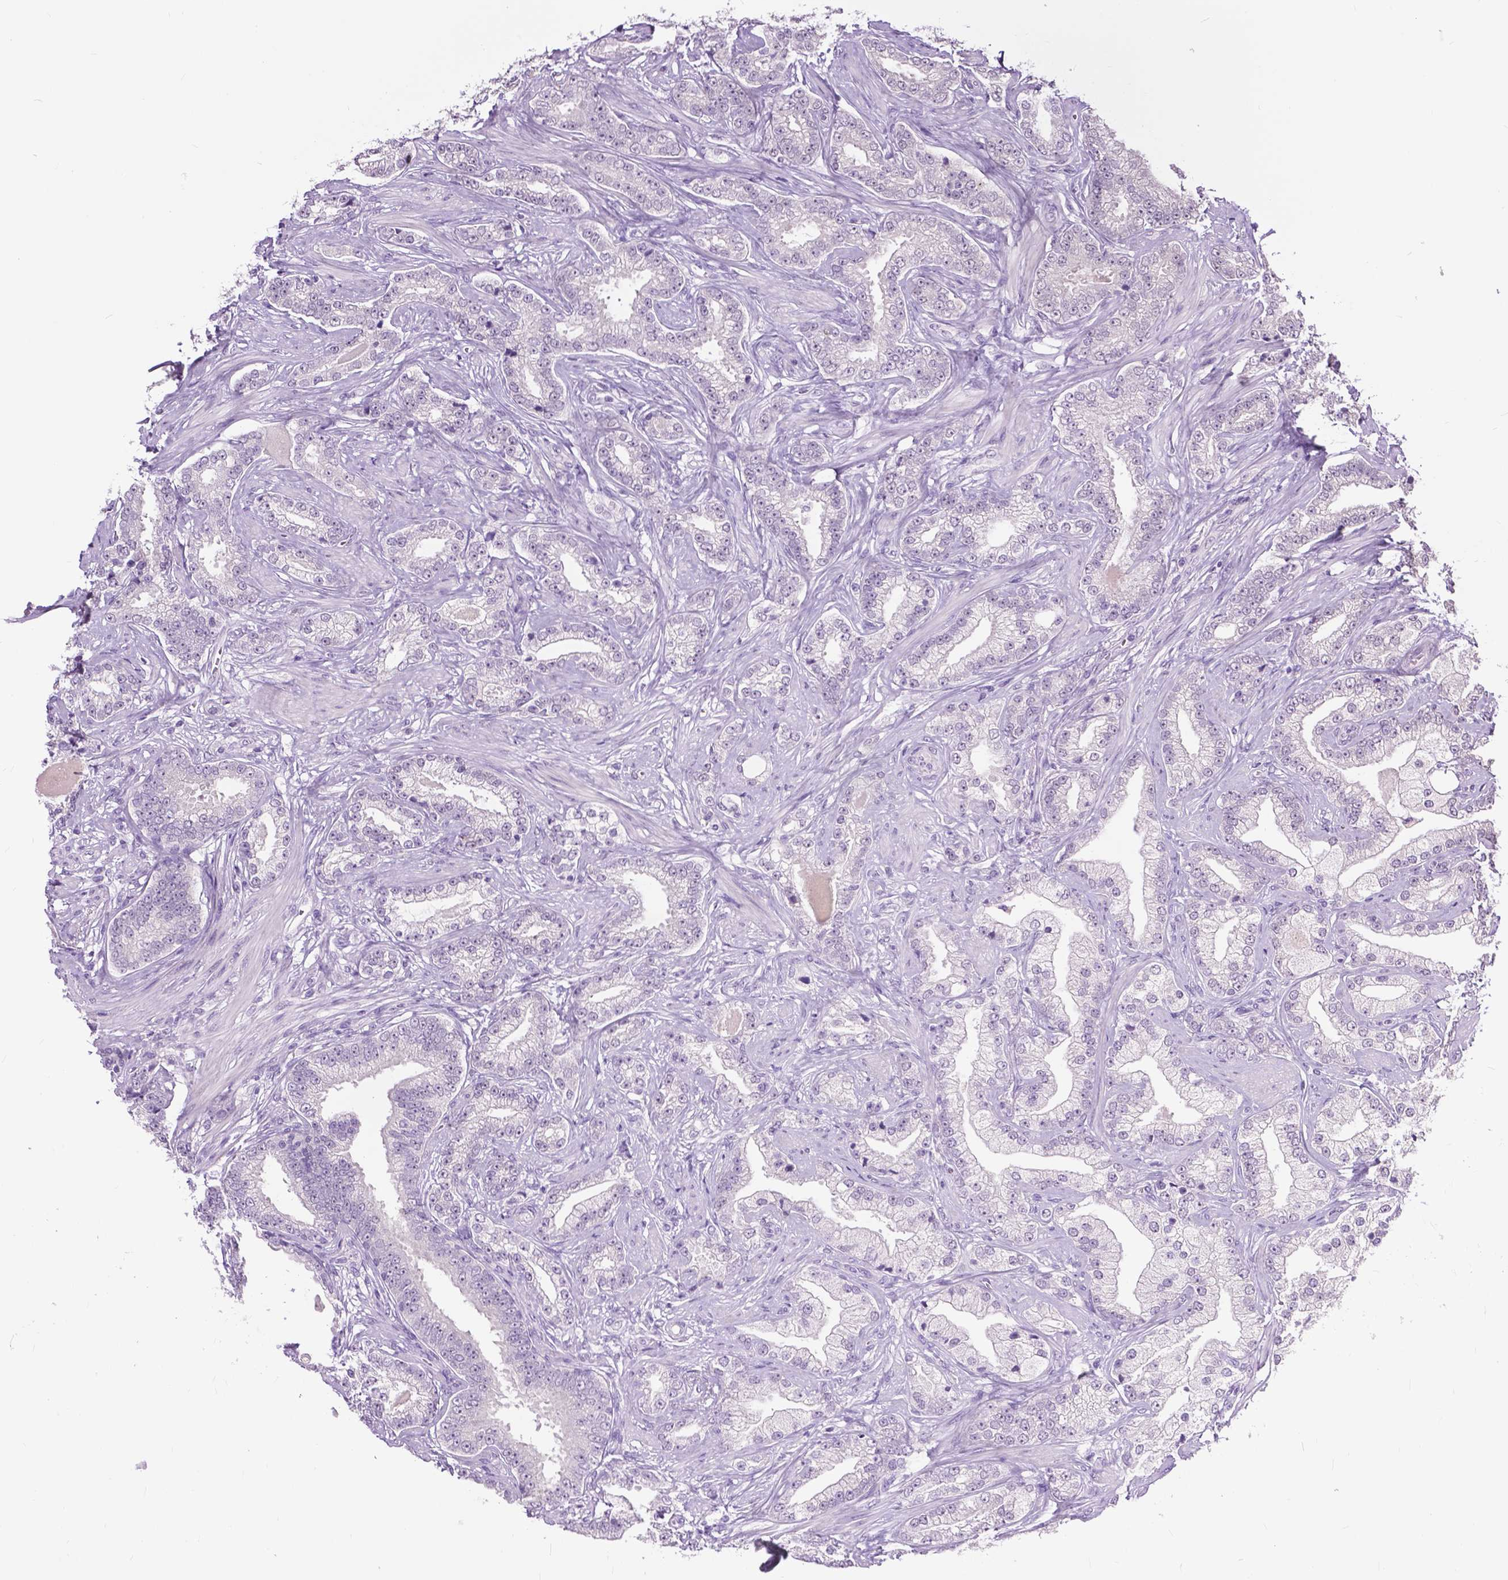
{"staining": {"intensity": "negative", "quantity": "none", "location": "none"}, "tissue": "prostate cancer", "cell_type": "Tumor cells", "image_type": "cancer", "snomed": [{"axis": "morphology", "description": "Adenocarcinoma, Low grade"}, {"axis": "topography", "description": "Prostate"}], "caption": "A histopathology image of human prostate cancer is negative for staining in tumor cells. (Stains: DAB IHC with hematoxylin counter stain, Microscopy: brightfield microscopy at high magnification).", "gene": "GPR37L1", "patient": {"sex": "male", "age": 61}}